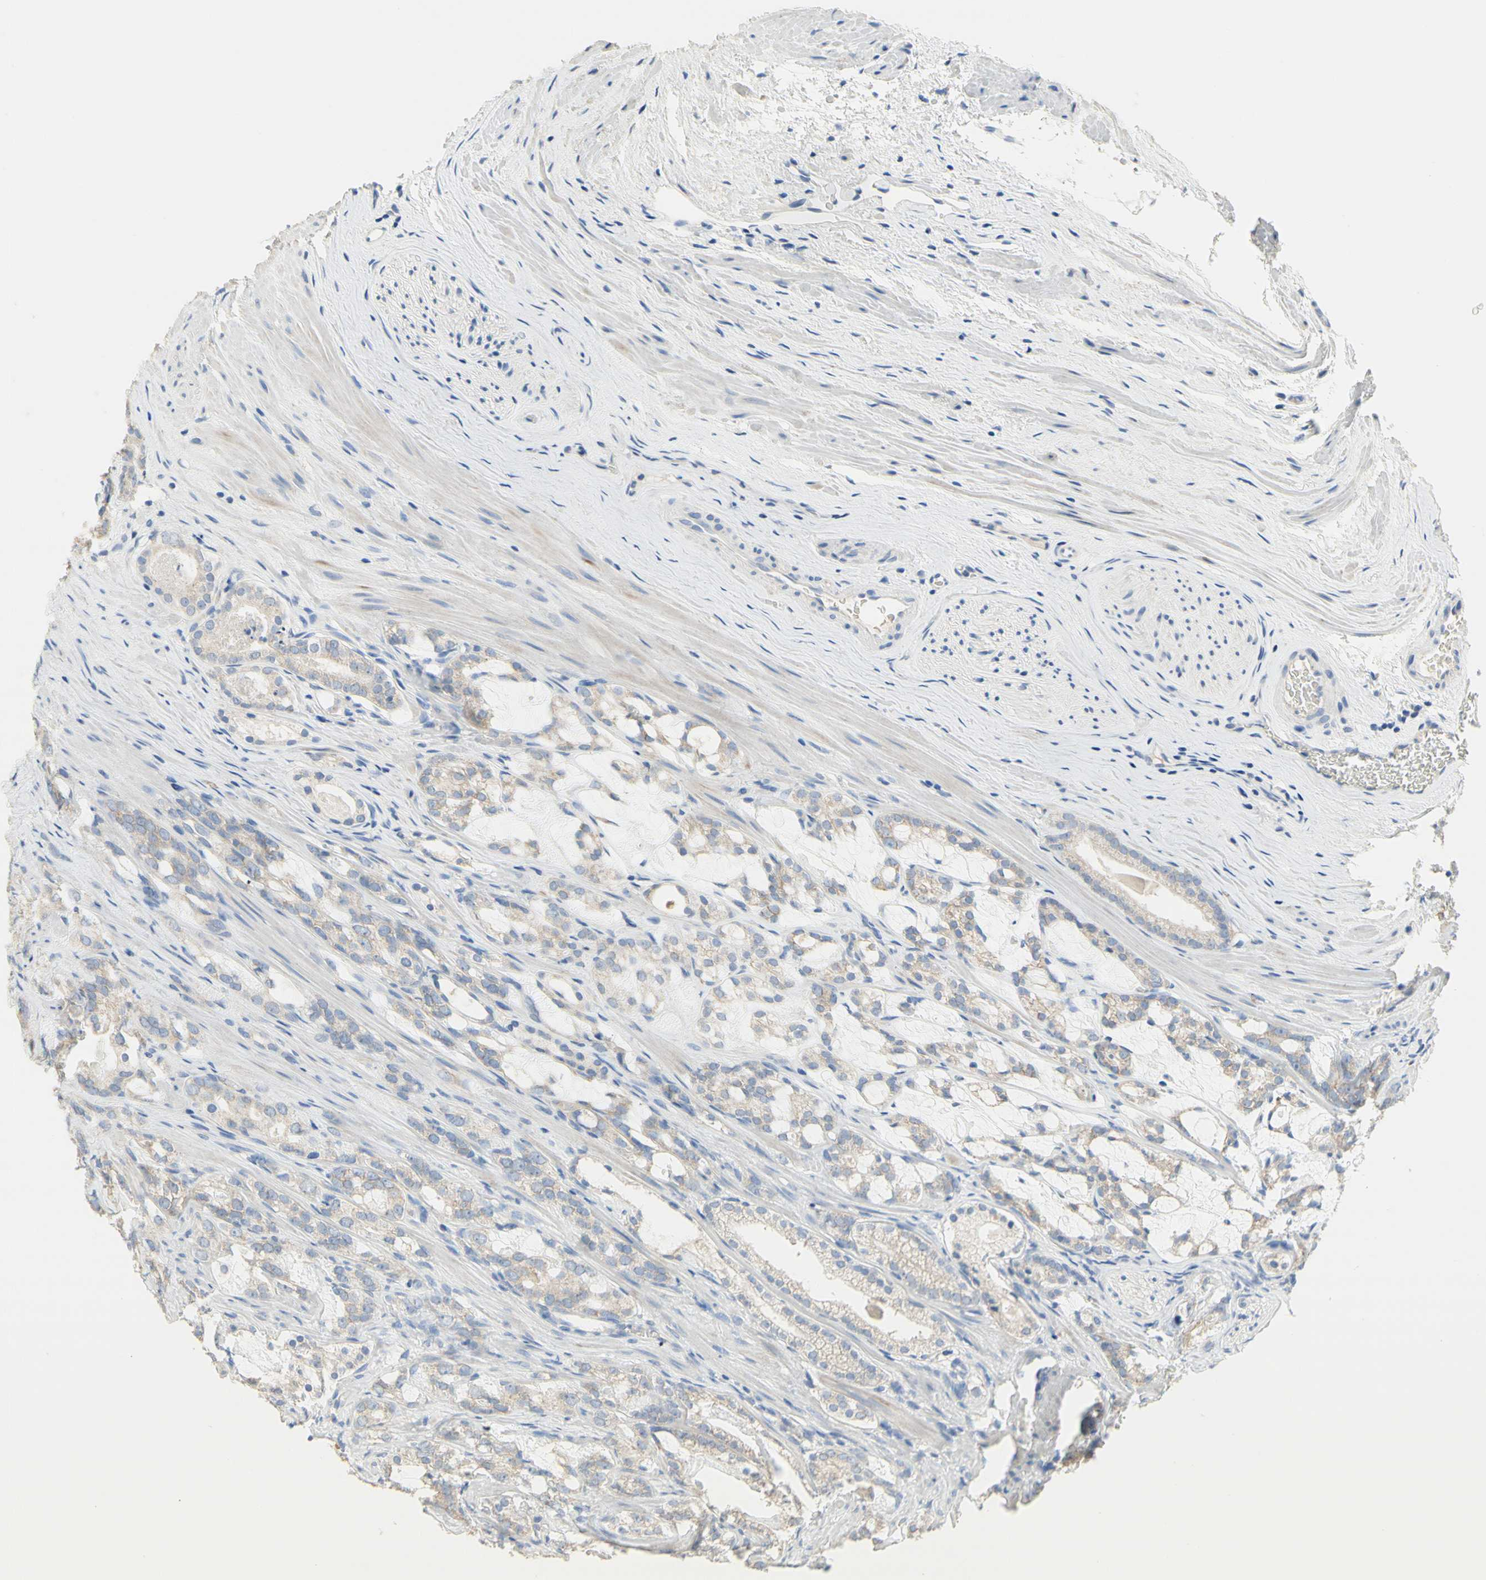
{"staining": {"intensity": "weak", "quantity": ">75%", "location": "cytoplasmic/membranous"}, "tissue": "prostate cancer", "cell_type": "Tumor cells", "image_type": "cancer", "snomed": [{"axis": "morphology", "description": "Adenocarcinoma, Low grade"}, {"axis": "topography", "description": "Prostate"}], "caption": "Prostate cancer stained with a protein marker exhibits weak staining in tumor cells.", "gene": "NECTIN4", "patient": {"sex": "male", "age": 59}}